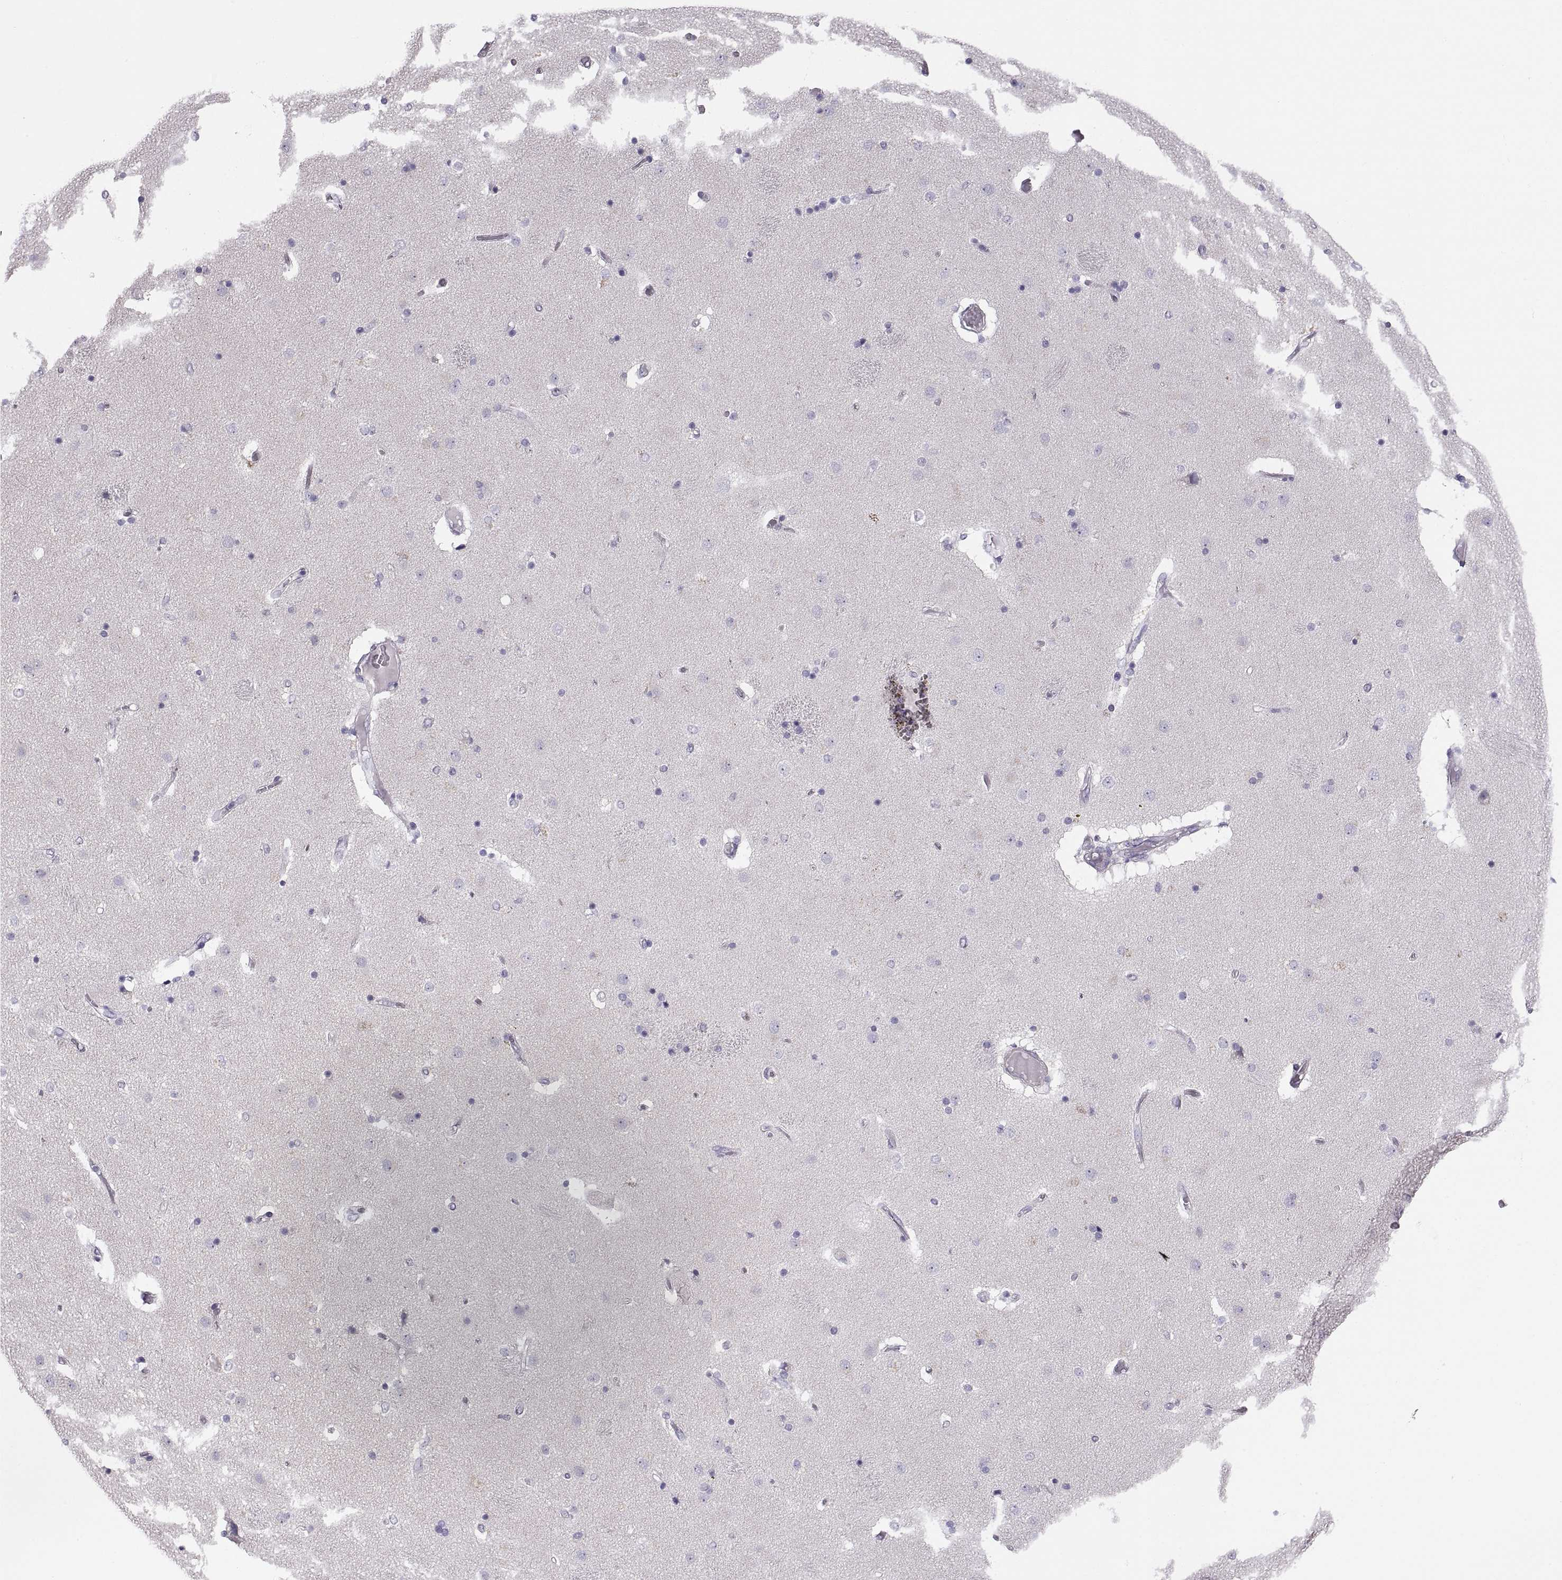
{"staining": {"intensity": "negative", "quantity": "none", "location": "none"}, "tissue": "caudate", "cell_type": "Glial cells", "image_type": "normal", "snomed": [{"axis": "morphology", "description": "Normal tissue, NOS"}, {"axis": "topography", "description": "Lateral ventricle wall"}], "caption": "A high-resolution micrograph shows IHC staining of unremarkable caudate, which shows no significant expression in glial cells.", "gene": "COL9A3", "patient": {"sex": "female", "age": 71}}